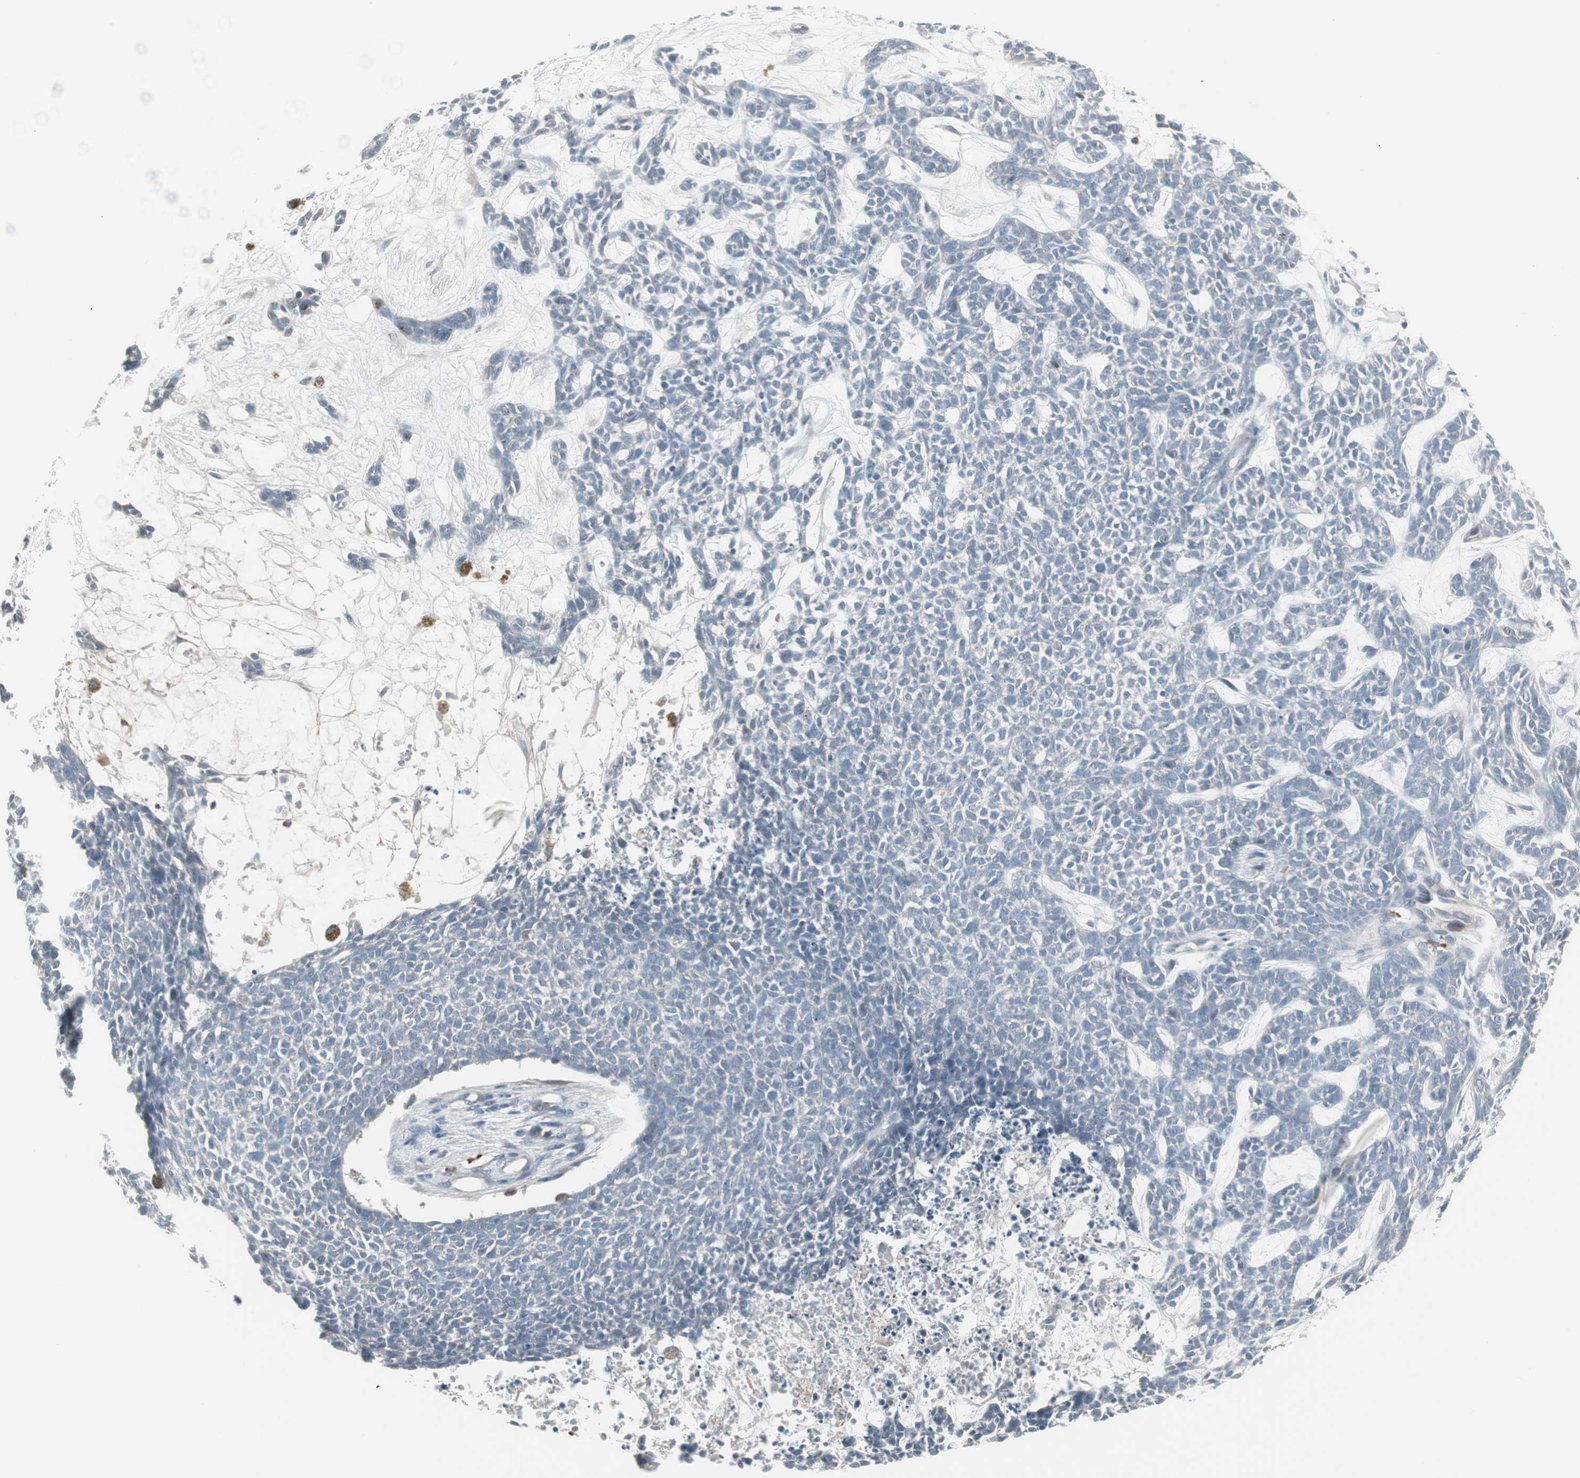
{"staining": {"intensity": "negative", "quantity": "none", "location": "none"}, "tissue": "skin cancer", "cell_type": "Tumor cells", "image_type": "cancer", "snomed": [{"axis": "morphology", "description": "Basal cell carcinoma"}, {"axis": "topography", "description": "Skin"}], "caption": "Histopathology image shows no significant protein expression in tumor cells of skin cancer.", "gene": "ZSCAN32", "patient": {"sex": "female", "age": 84}}